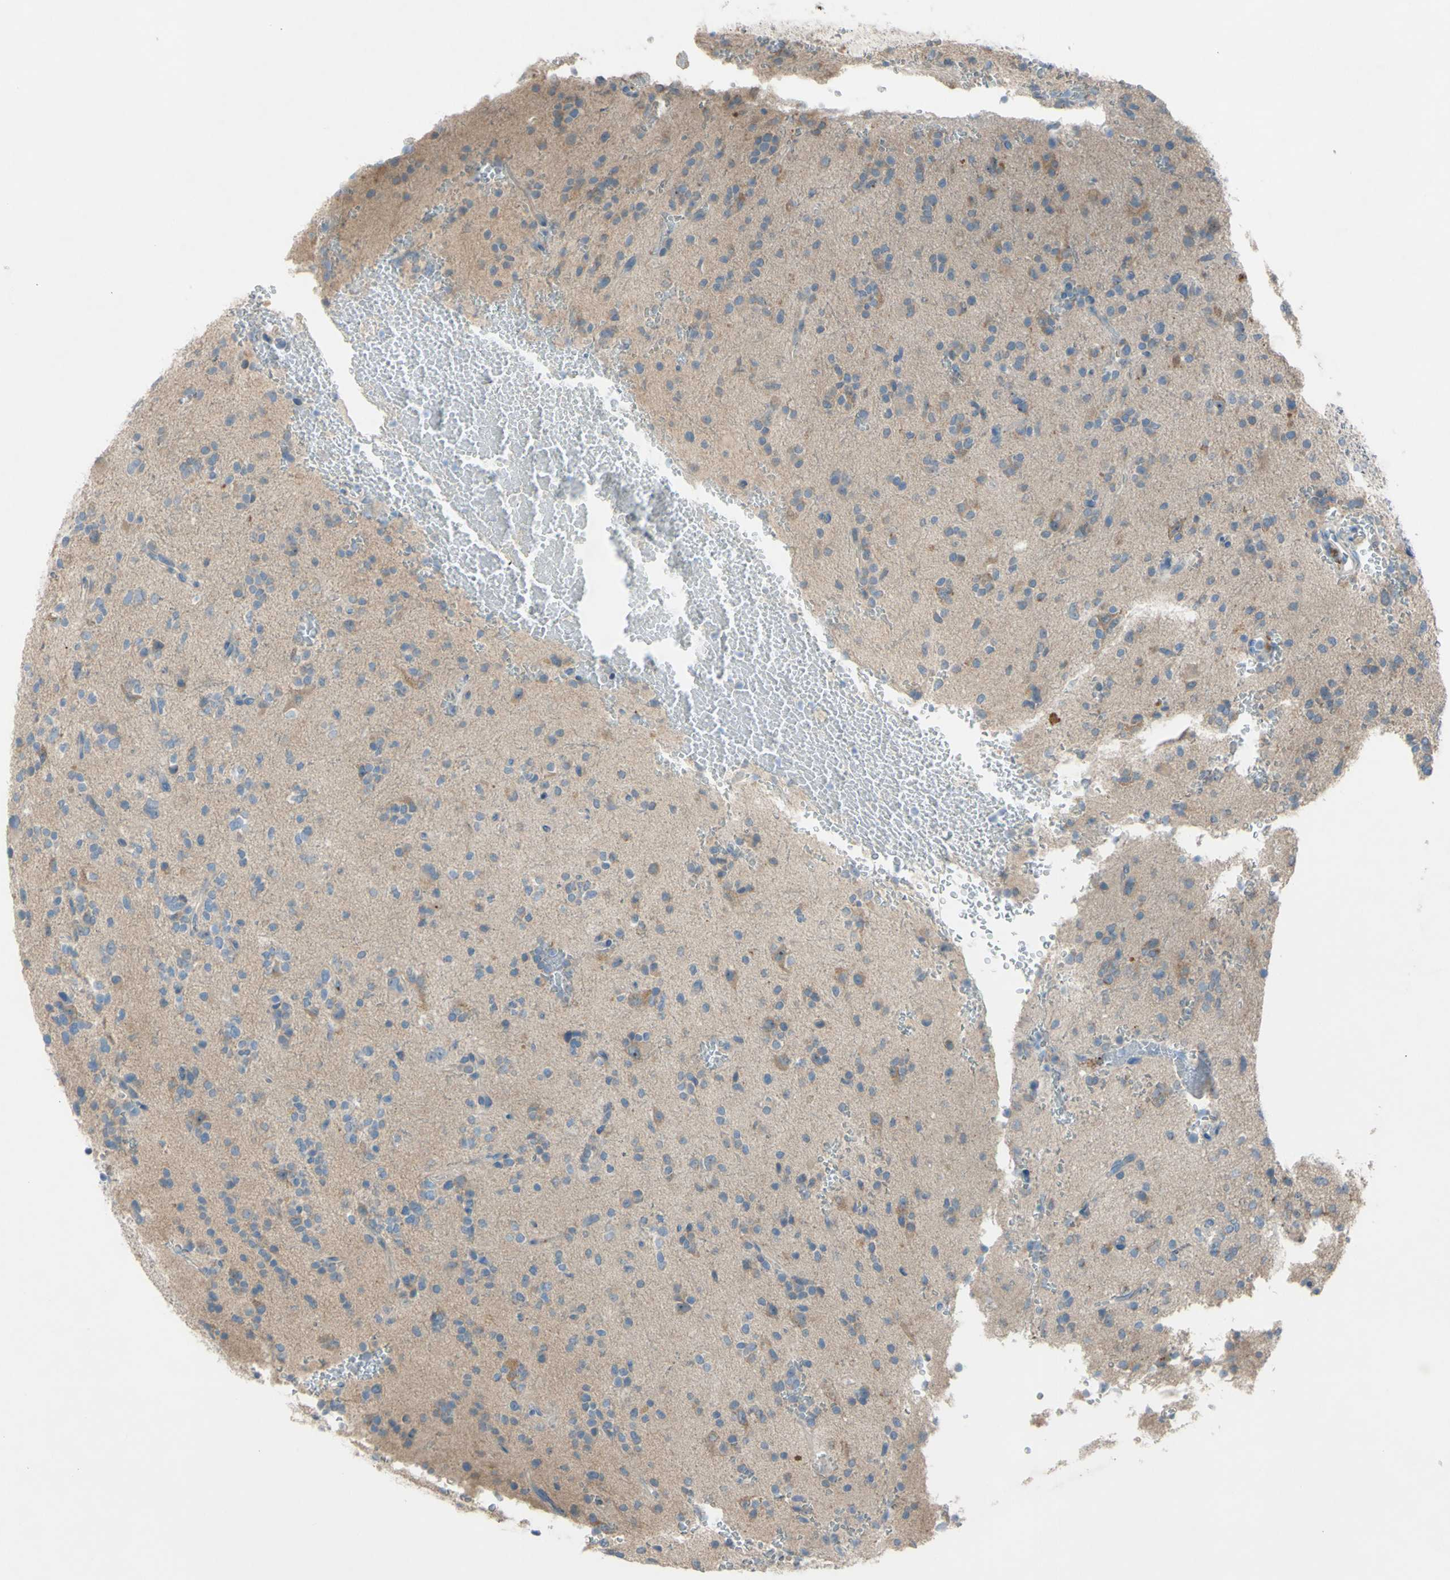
{"staining": {"intensity": "weak", "quantity": ">75%", "location": "cytoplasmic/membranous"}, "tissue": "glioma", "cell_type": "Tumor cells", "image_type": "cancer", "snomed": [{"axis": "morphology", "description": "Glioma, malignant, High grade"}, {"axis": "topography", "description": "Brain"}], "caption": "Tumor cells exhibit weak cytoplasmic/membranous positivity in approximately >75% of cells in glioma.", "gene": "ATRN", "patient": {"sex": "male", "age": 47}}